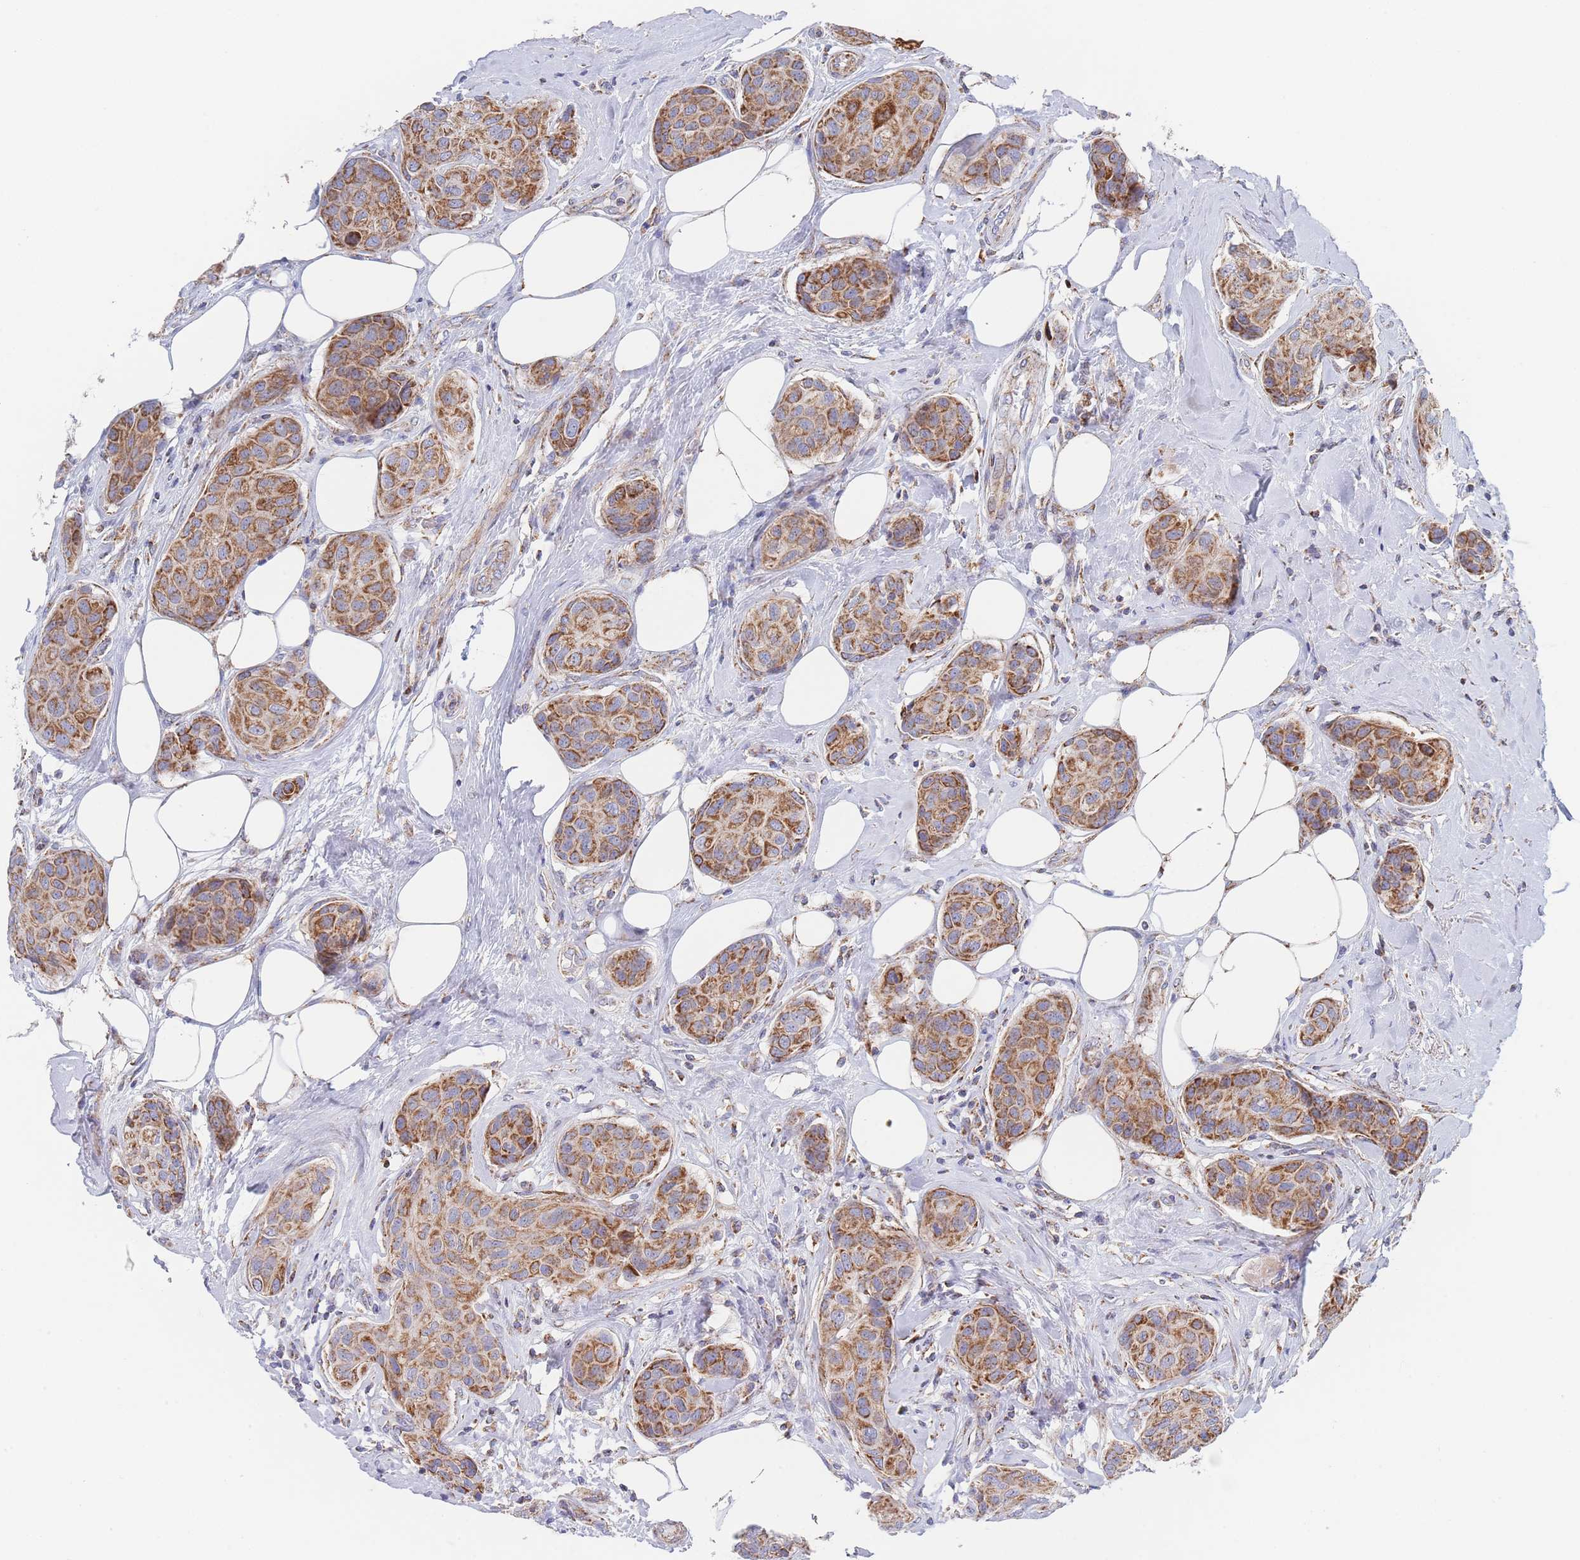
{"staining": {"intensity": "moderate", "quantity": ">75%", "location": "cytoplasmic/membranous"}, "tissue": "breast cancer", "cell_type": "Tumor cells", "image_type": "cancer", "snomed": [{"axis": "morphology", "description": "Duct carcinoma"}, {"axis": "topography", "description": "Breast"}, {"axis": "topography", "description": "Lymph node"}], "caption": "This micrograph demonstrates IHC staining of human infiltrating ductal carcinoma (breast), with medium moderate cytoplasmic/membranous expression in approximately >75% of tumor cells.", "gene": "IKZF4", "patient": {"sex": "female", "age": 80}}